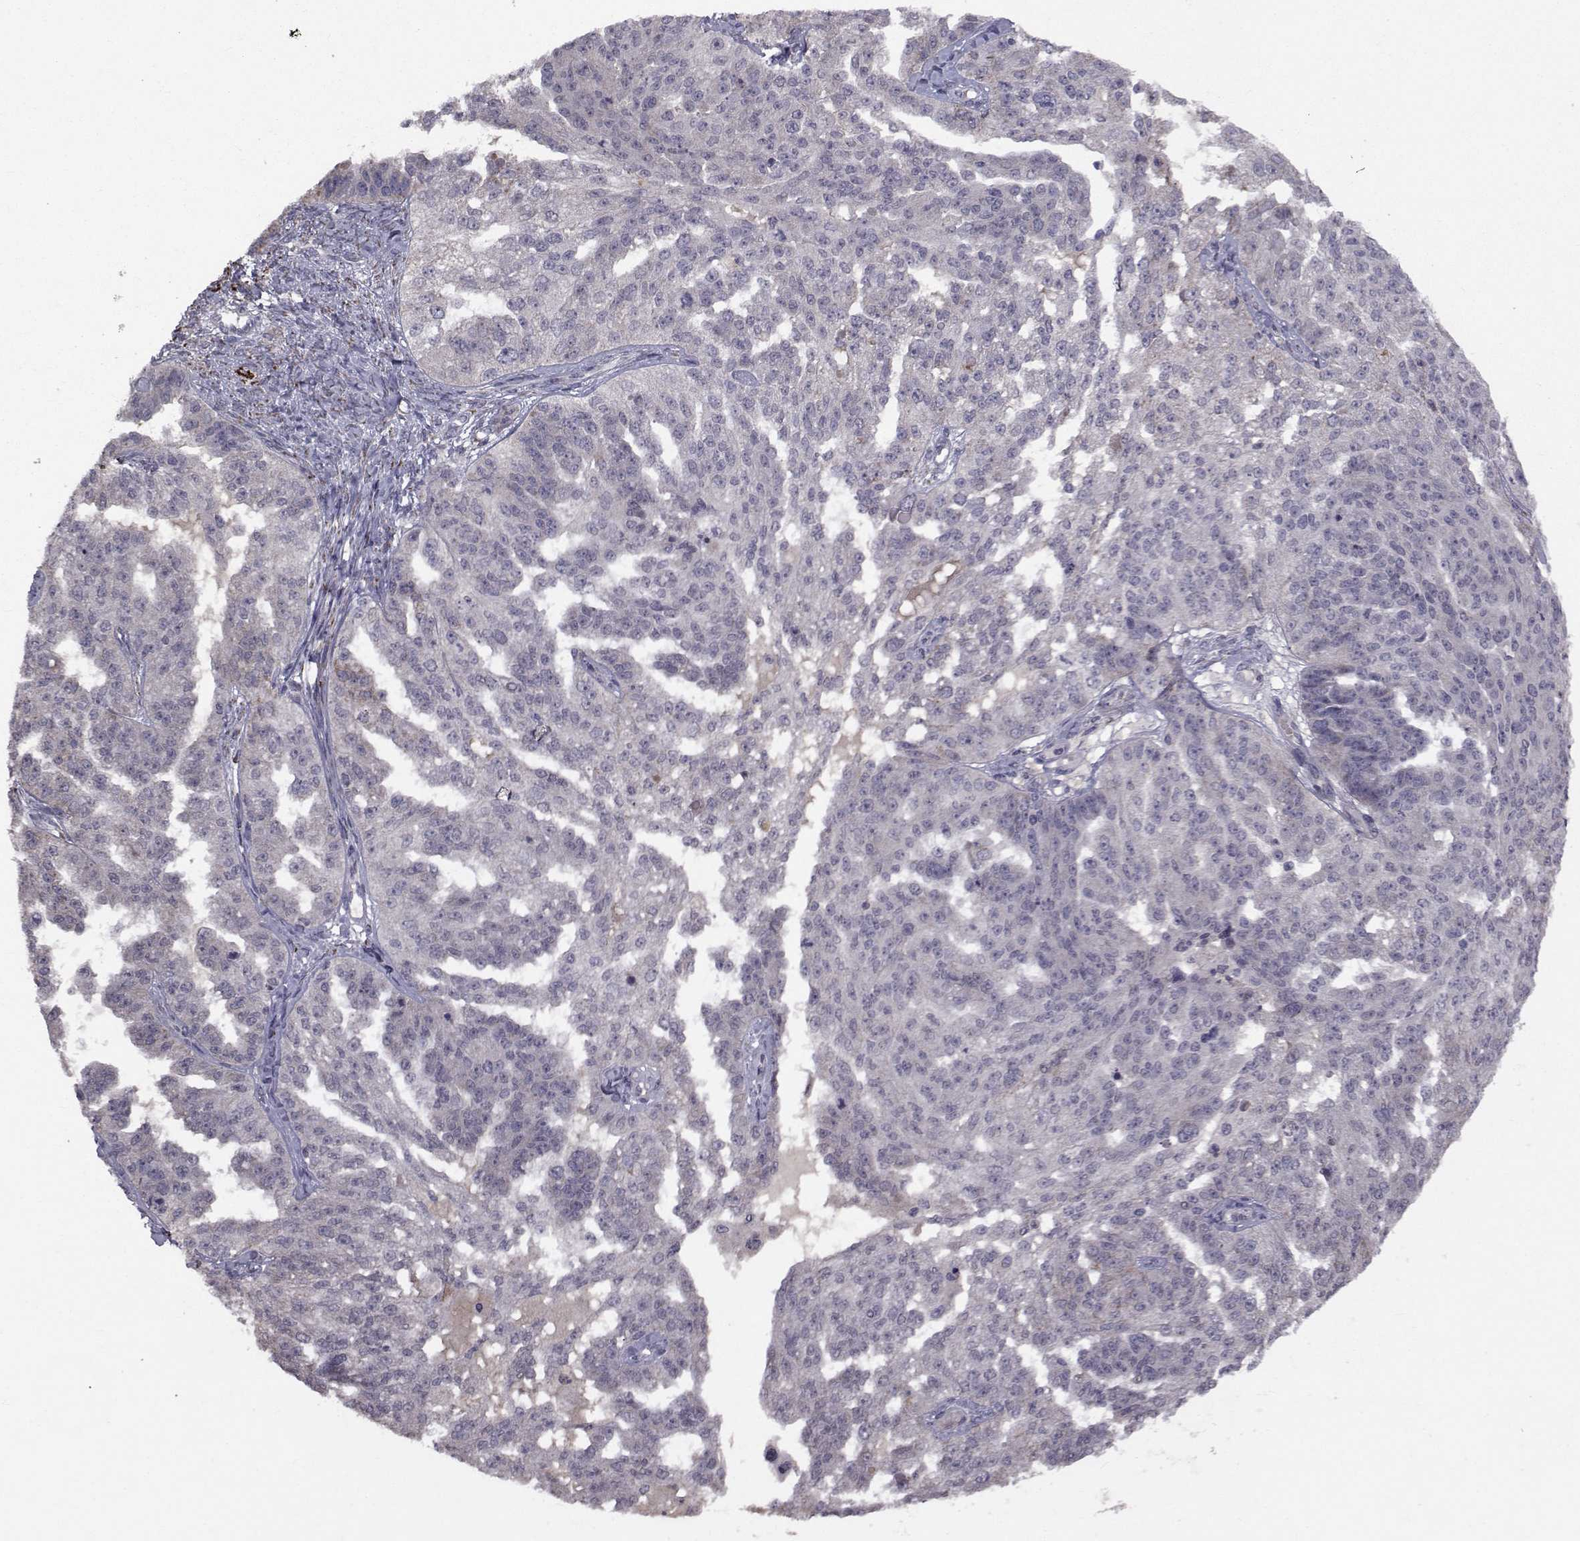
{"staining": {"intensity": "negative", "quantity": "none", "location": "none"}, "tissue": "ovarian cancer", "cell_type": "Tumor cells", "image_type": "cancer", "snomed": [{"axis": "morphology", "description": "Cystadenocarcinoma, serous, NOS"}, {"axis": "topography", "description": "Ovary"}], "caption": "This is an immunohistochemistry (IHC) histopathology image of serous cystadenocarcinoma (ovarian). There is no expression in tumor cells.", "gene": "FDXR", "patient": {"sex": "female", "age": 58}}